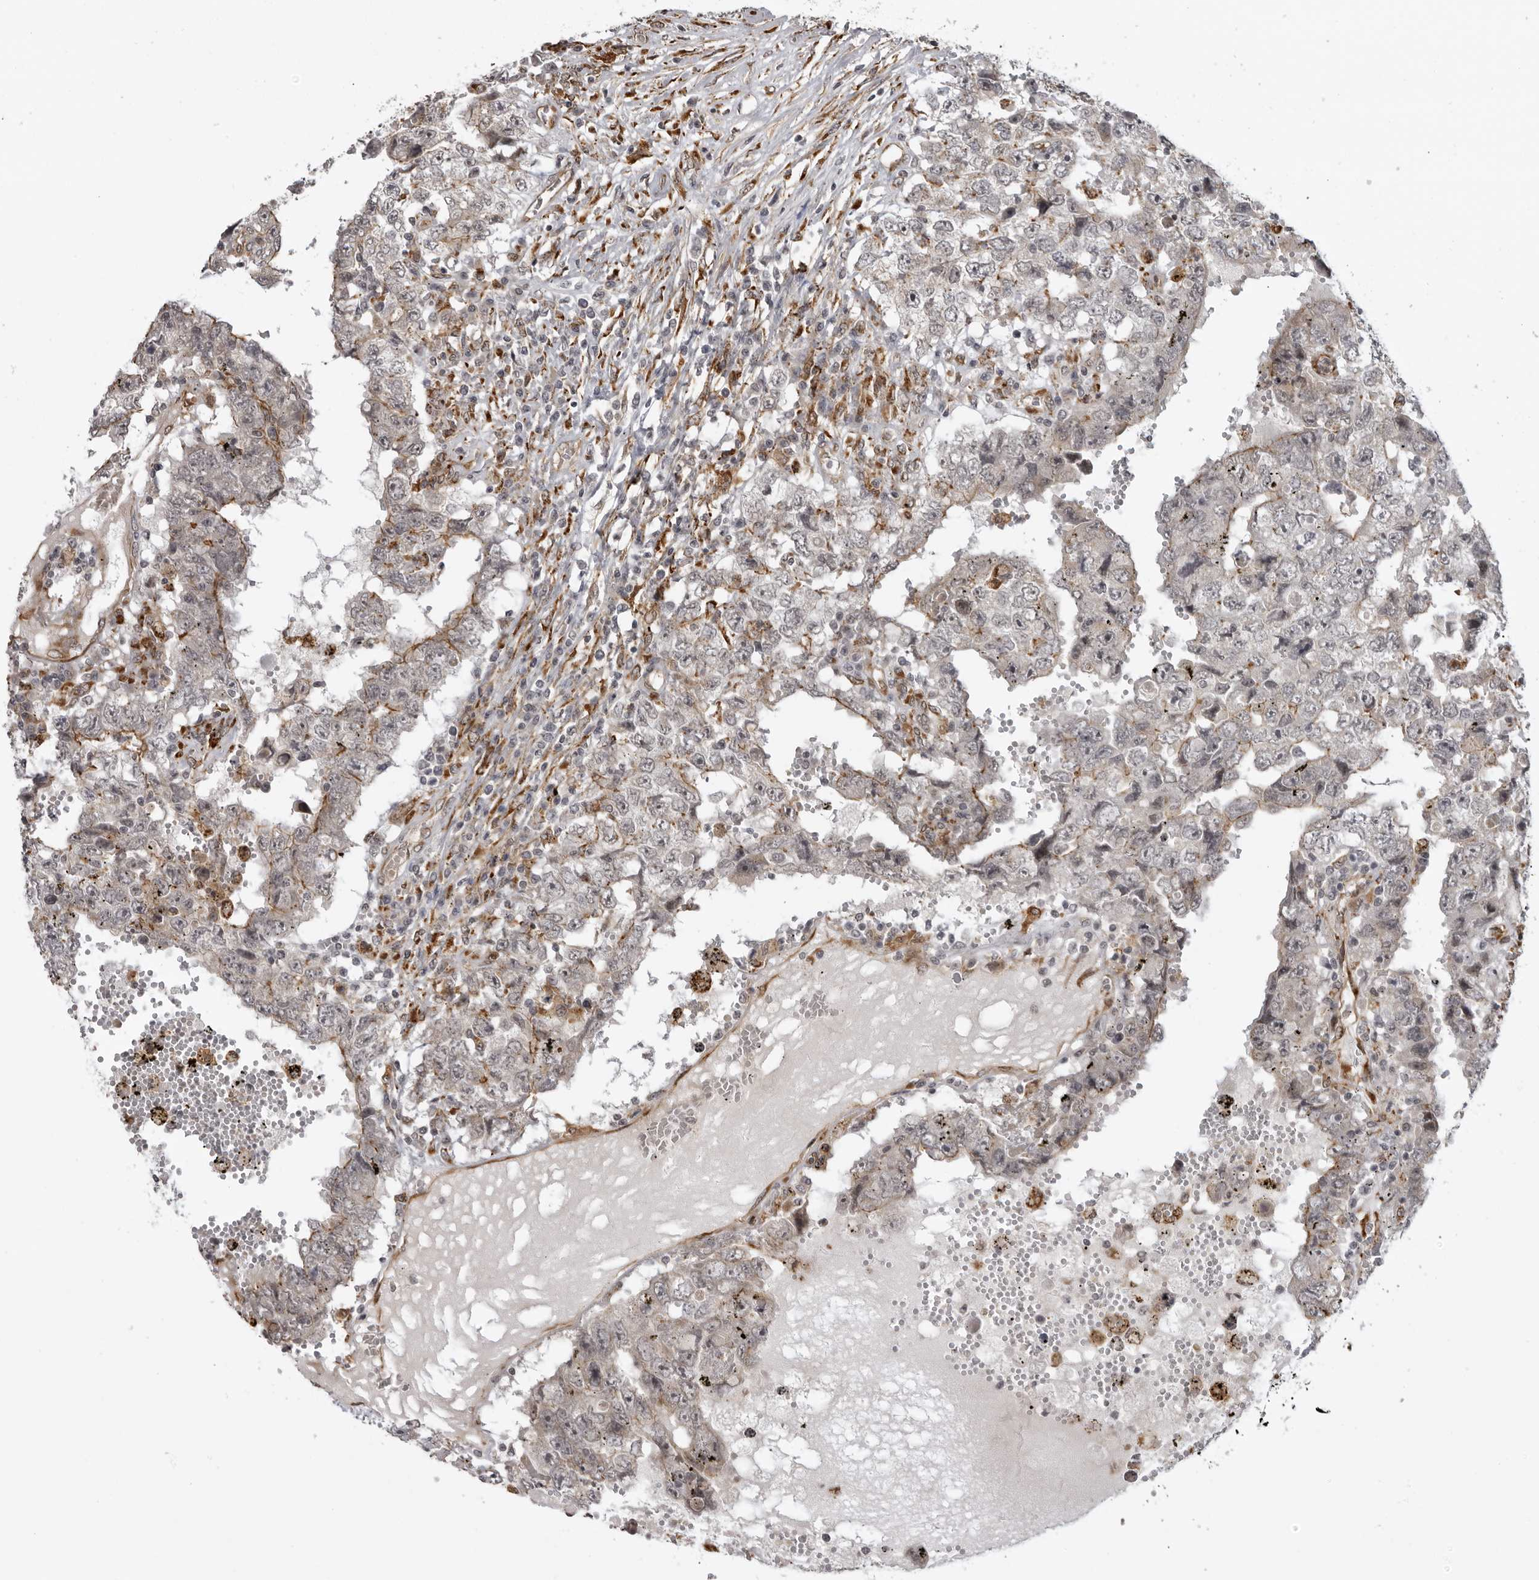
{"staining": {"intensity": "negative", "quantity": "none", "location": "none"}, "tissue": "testis cancer", "cell_type": "Tumor cells", "image_type": "cancer", "snomed": [{"axis": "morphology", "description": "Carcinoma, Embryonal, NOS"}, {"axis": "topography", "description": "Testis"}], "caption": "Testis cancer was stained to show a protein in brown. There is no significant positivity in tumor cells.", "gene": "DNAH14", "patient": {"sex": "male", "age": 26}}